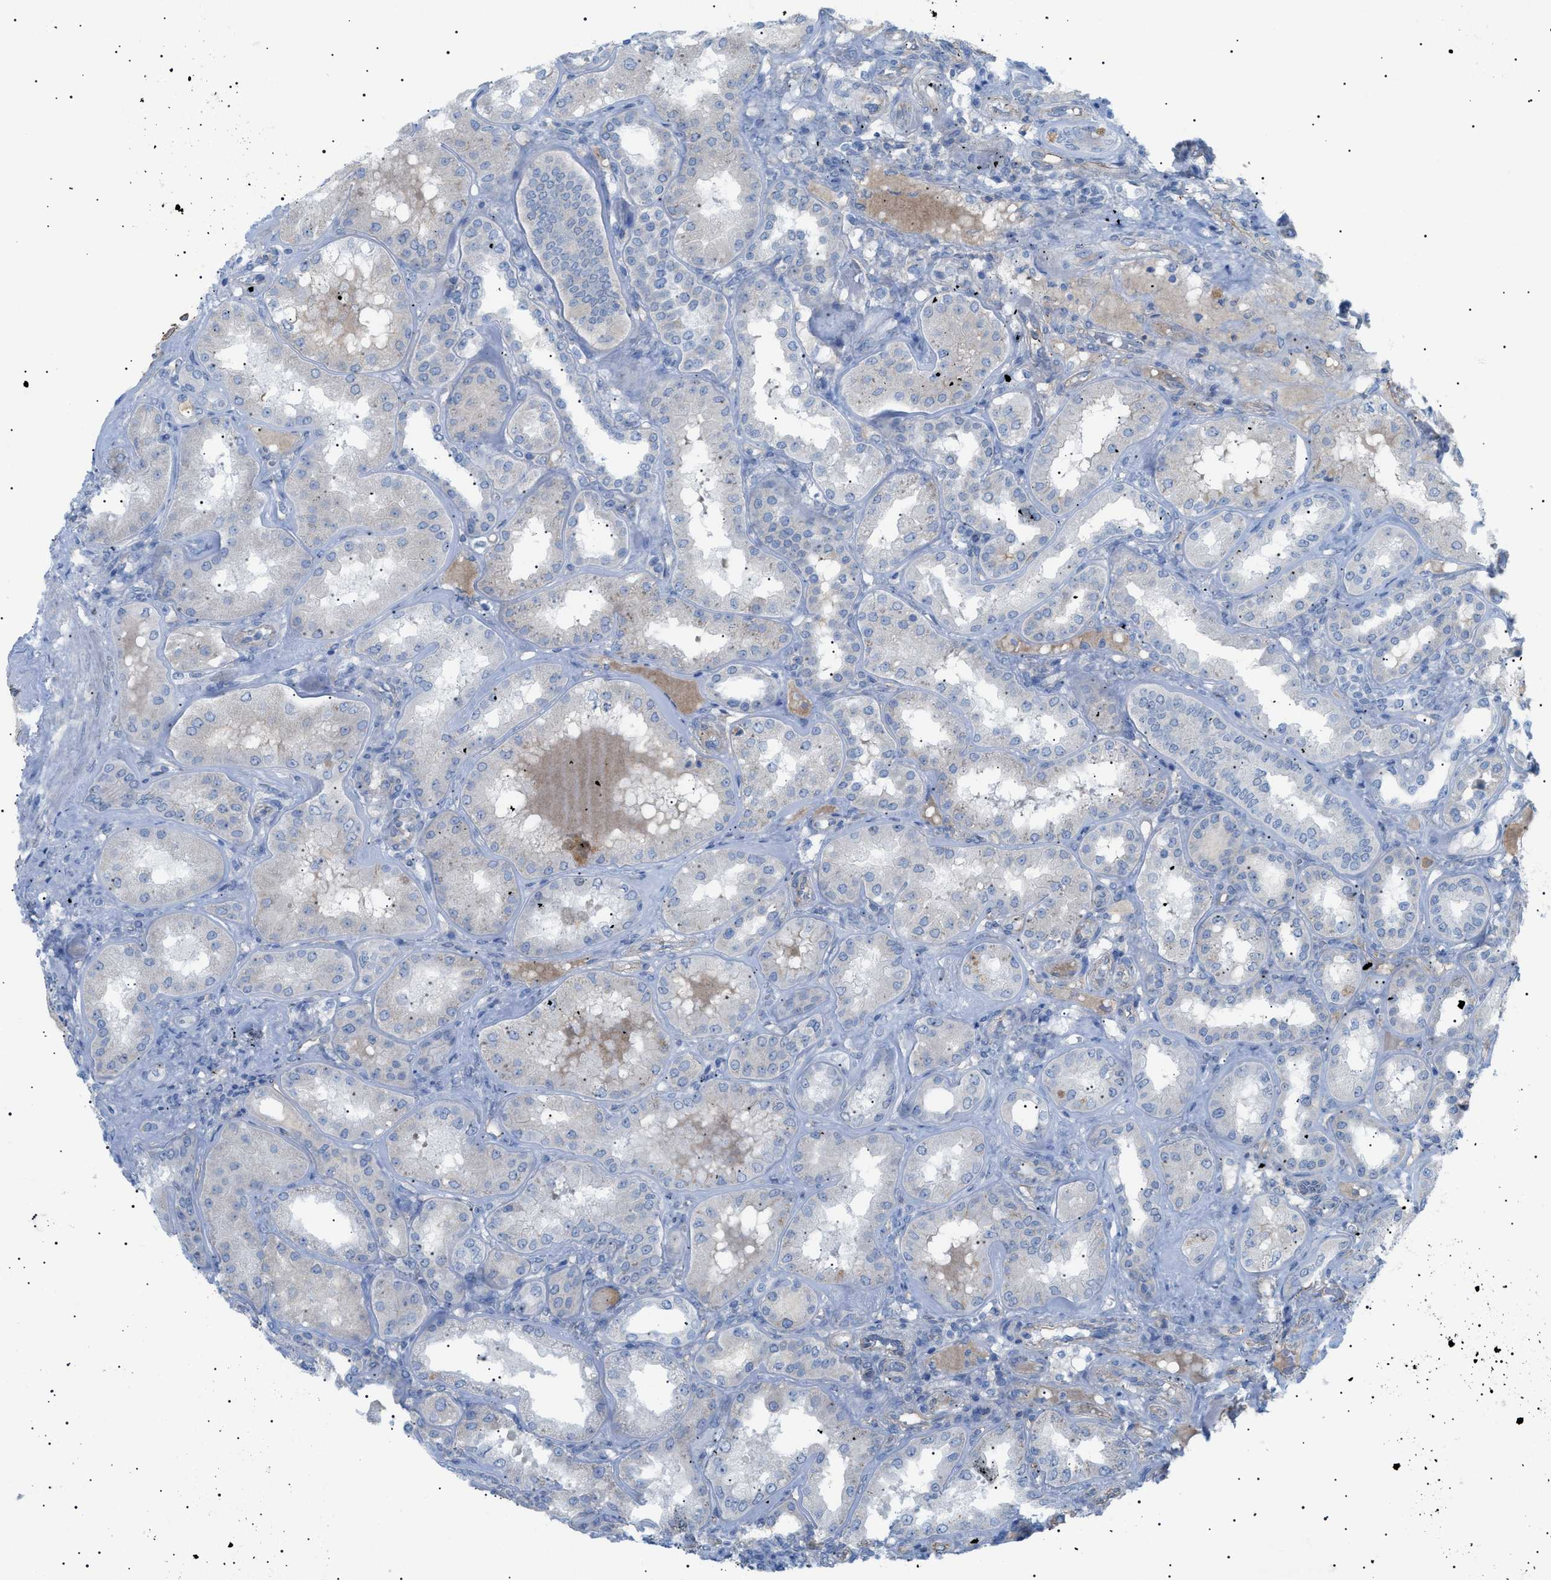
{"staining": {"intensity": "weak", "quantity": "<25%", "location": "cytoplasmic/membranous"}, "tissue": "kidney", "cell_type": "Cells in glomeruli", "image_type": "normal", "snomed": [{"axis": "morphology", "description": "Normal tissue, NOS"}, {"axis": "topography", "description": "Kidney"}], "caption": "Immunohistochemistry of unremarkable kidney demonstrates no staining in cells in glomeruli. (DAB immunohistochemistry (IHC) visualized using brightfield microscopy, high magnification).", "gene": "ADAMTS1", "patient": {"sex": "female", "age": 56}}